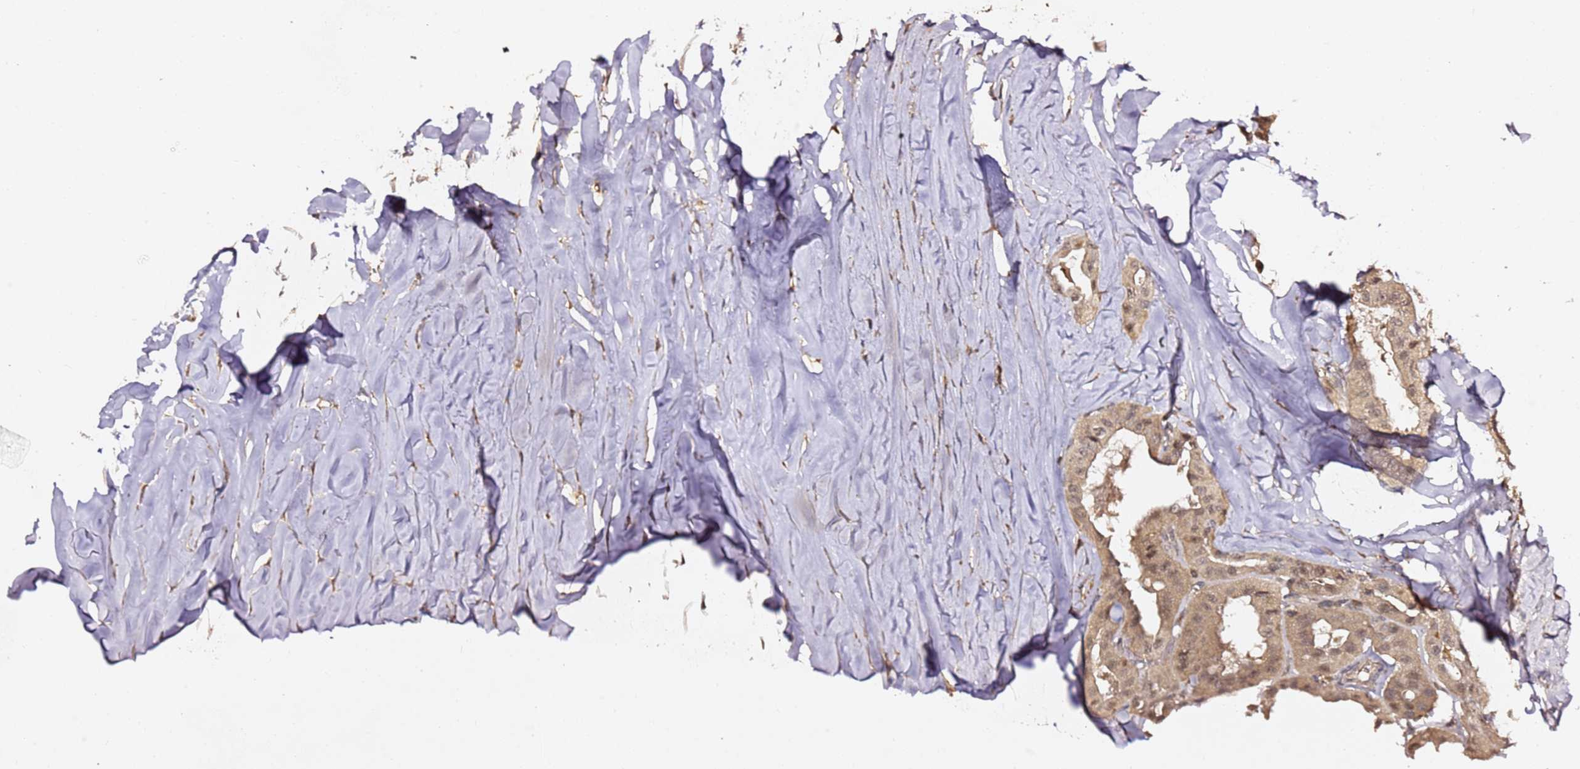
{"staining": {"intensity": "weak", "quantity": ">75%", "location": "cytoplasmic/membranous,nuclear"}, "tissue": "thyroid cancer", "cell_type": "Tumor cells", "image_type": "cancer", "snomed": [{"axis": "morphology", "description": "Papillary adenocarcinoma, NOS"}, {"axis": "topography", "description": "Thyroid gland"}], "caption": "Immunohistochemistry (IHC) micrograph of thyroid papillary adenocarcinoma stained for a protein (brown), which reveals low levels of weak cytoplasmic/membranous and nuclear expression in approximately >75% of tumor cells.", "gene": "OR5V1", "patient": {"sex": "female", "age": 59}}